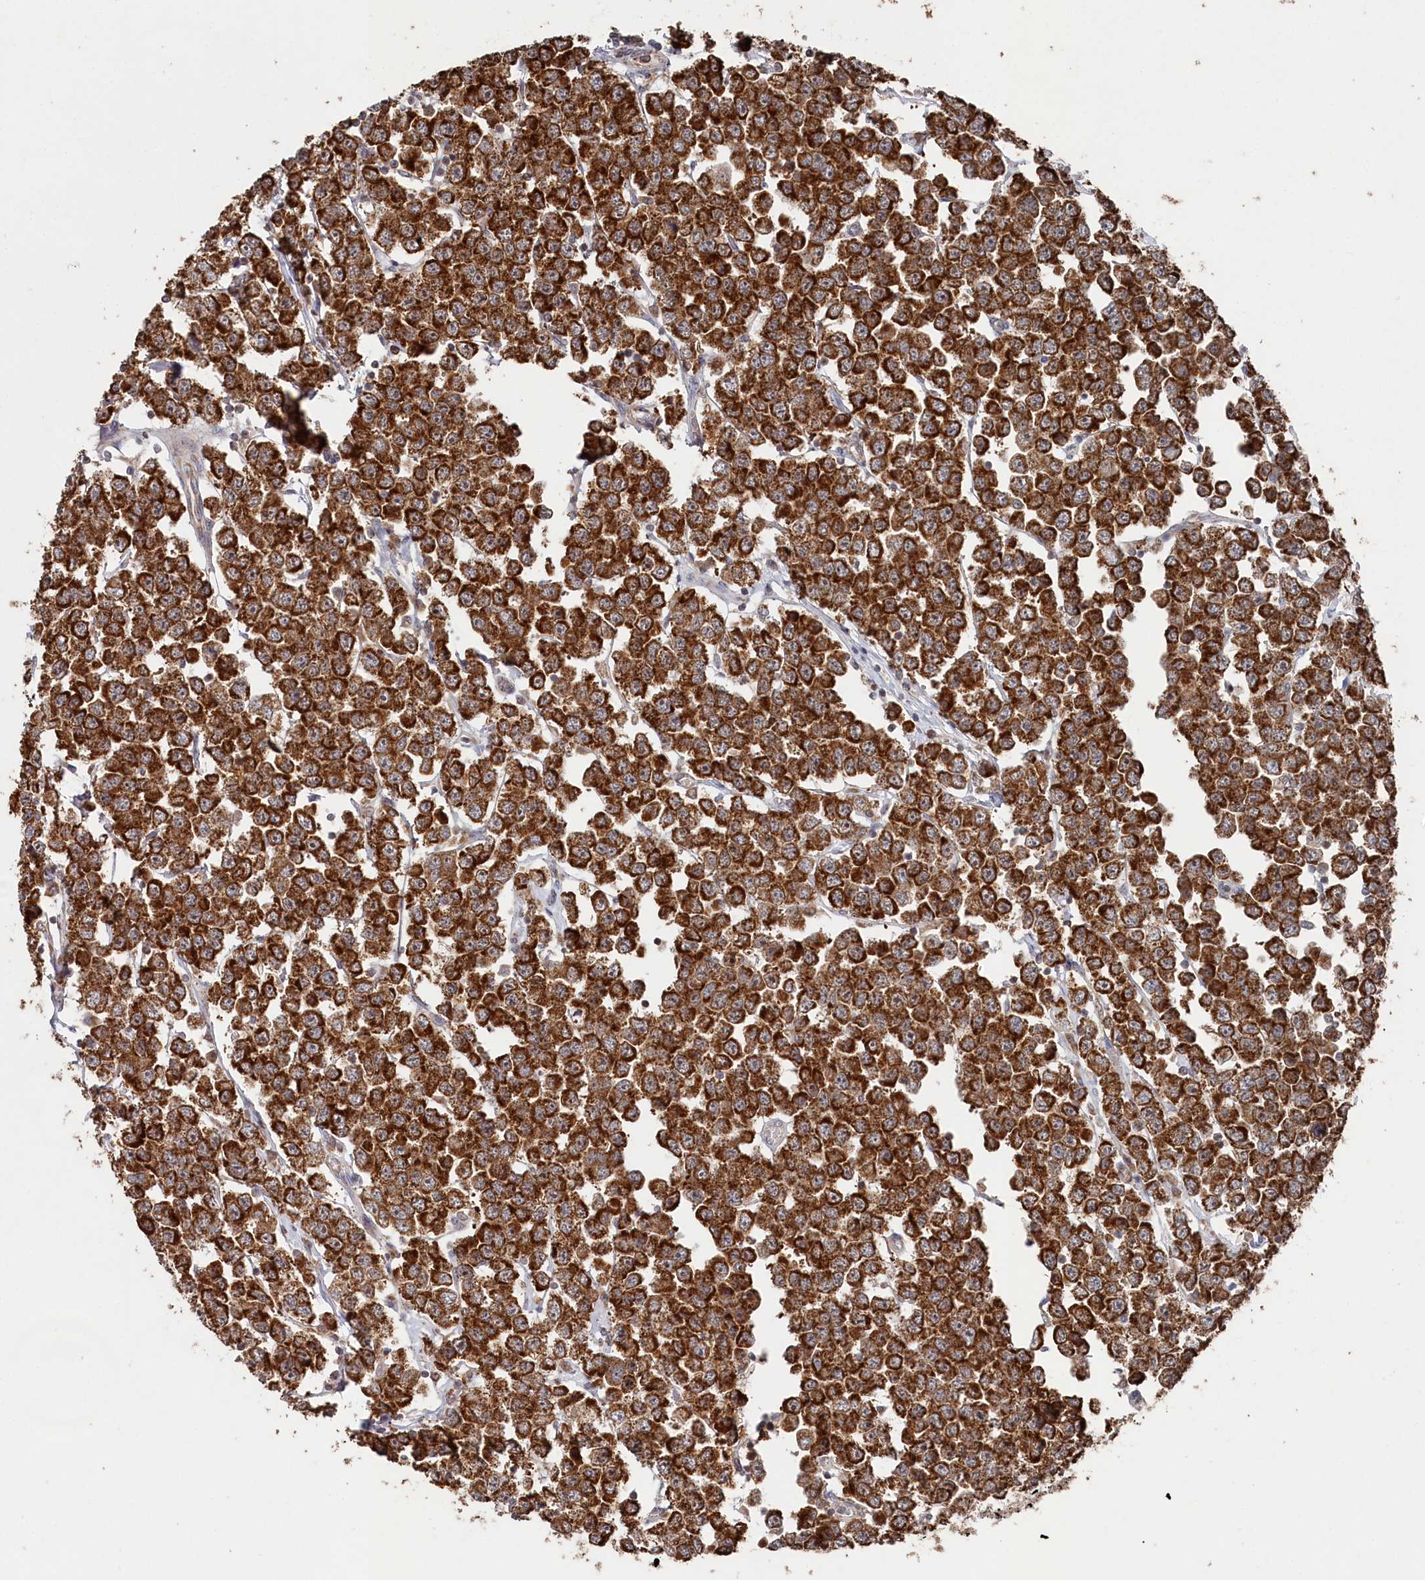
{"staining": {"intensity": "strong", "quantity": ">75%", "location": "cytoplasmic/membranous"}, "tissue": "testis cancer", "cell_type": "Tumor cells", "image_type": "cancer", "snomed": [{"axis": "morphology", "description": "Seminoma, NOS"}, {"axis": "topography", "description": "Testis"}], "caption": "An IHC image of tumor tissue is shown. Protein staining in brown highlights strong cytoplasmic/membranous positivity in testis seminoma within tumor cells.", "gene": "WAPL", "patient": {"sex": "male", "age": 28}}